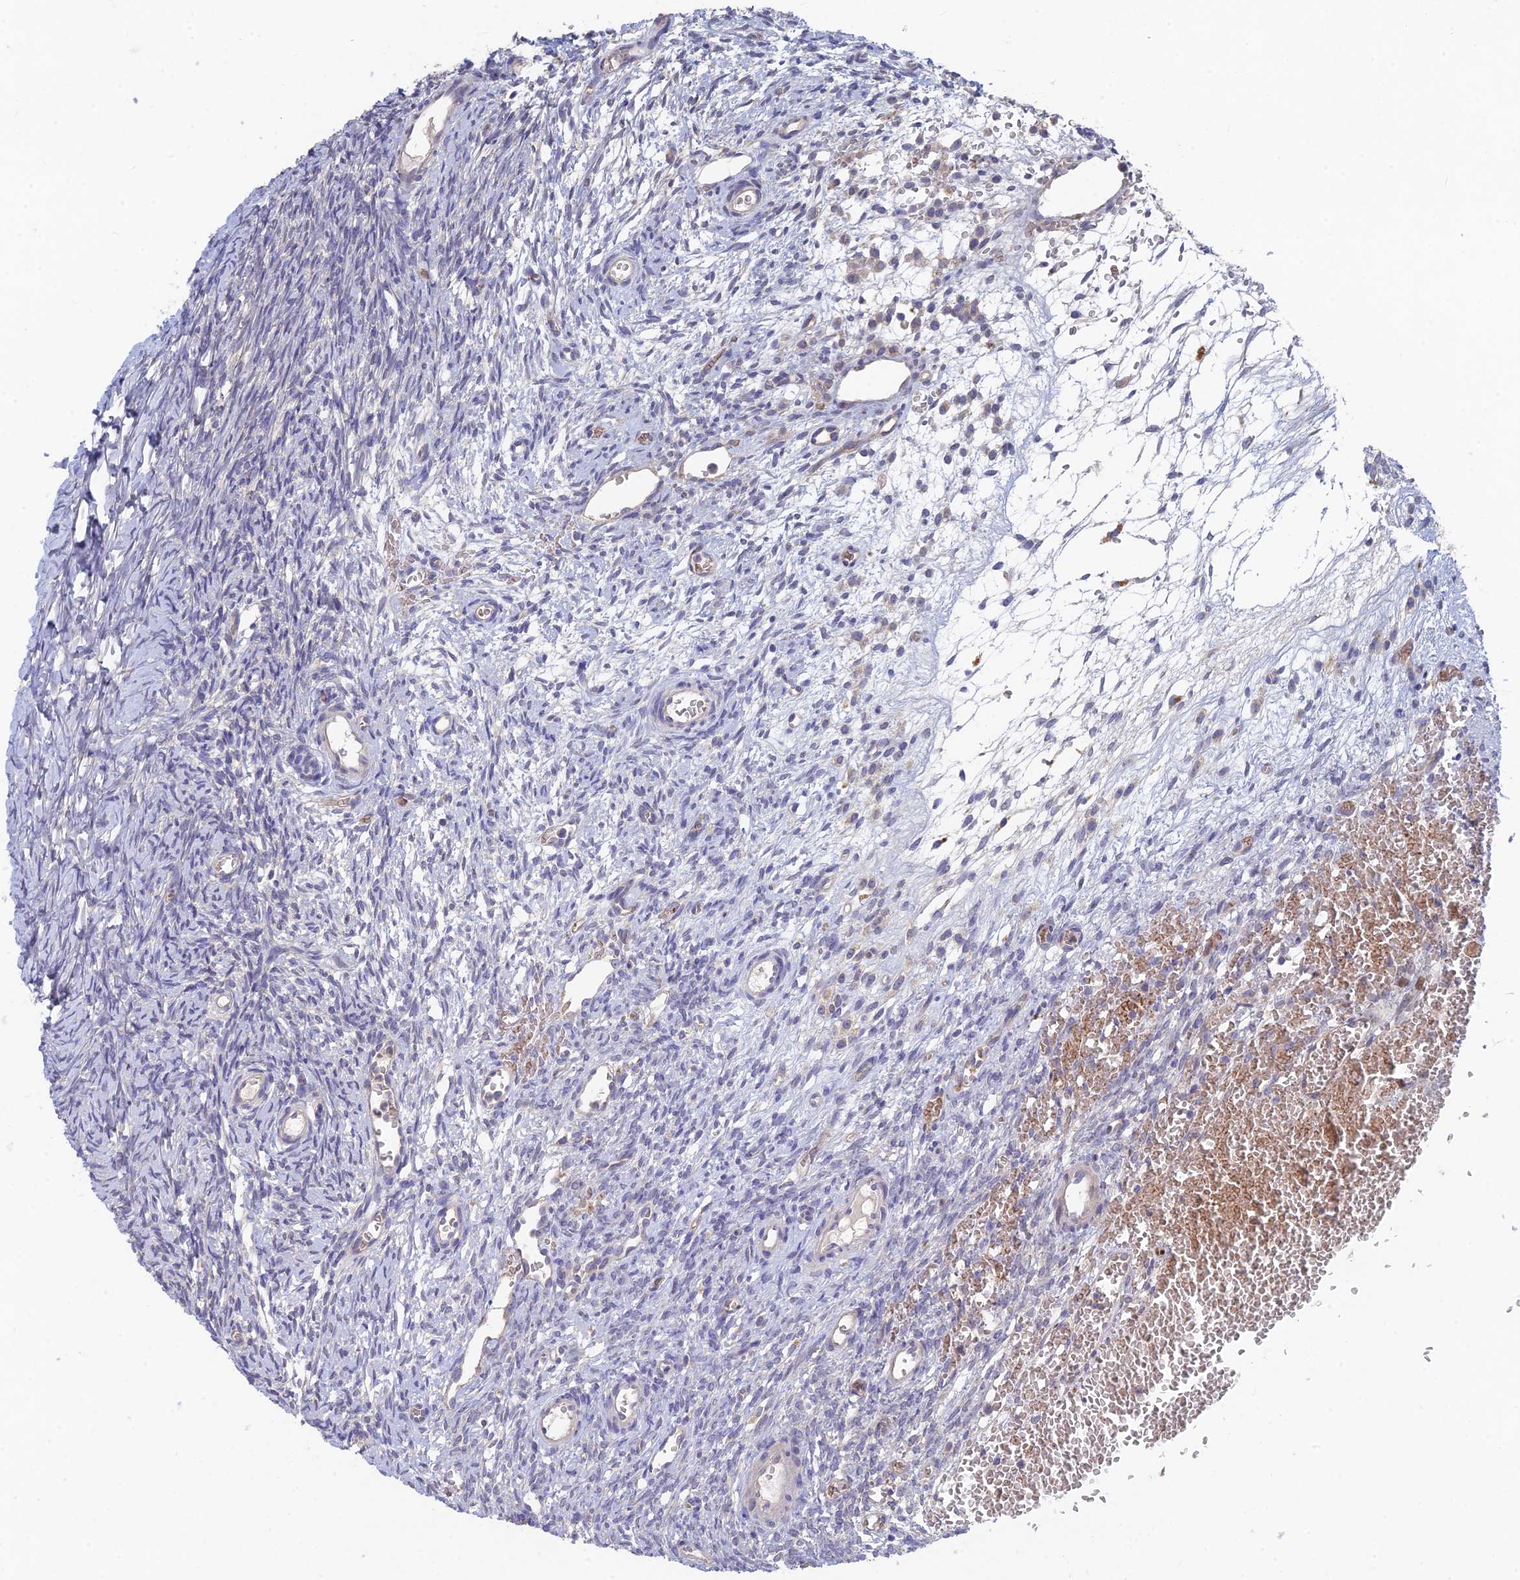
{"staining": {"intensity": "negative", "quantity": "none", "location": "none"}, "tissue": "ovary", "cell_type": "Ovarian stroma cells", "image_type": "normal", "snomed": [{"axis": "morphology", "description": "Normal tissue, NOS"}, {"axis": "topography", "description": "Ovary"}], "caption": "An immunohistochemistry histopathology image of unremarkable ovary is shown. There is no staining in ovarian stroma cells of ovary.", "gene": "ARRDC1", "patient": {"sex": "female", "age": 39}}